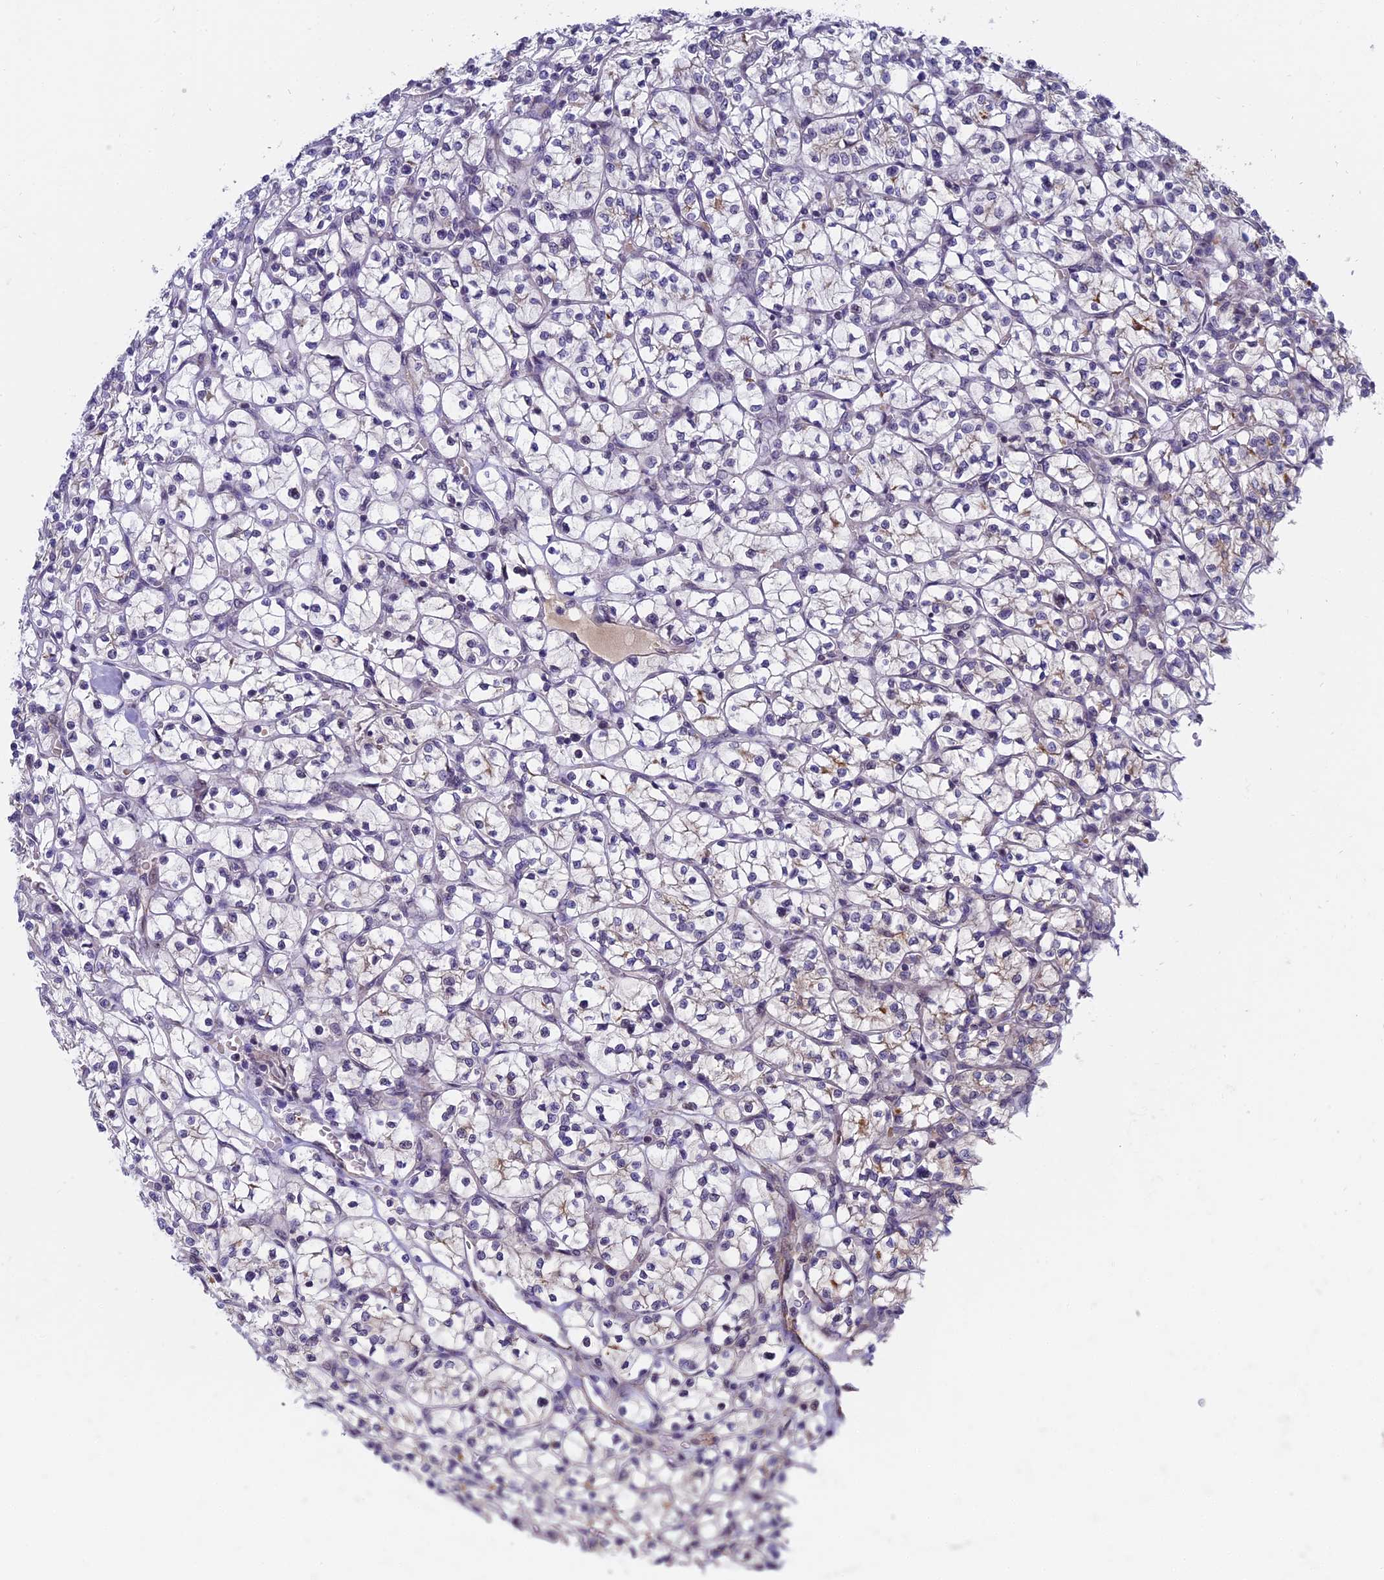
{"staining": {"intensity": "weak", "quantity": "<25%", "location": "cytoplasmic/membranous"}, "tissue": "renal cancer", "cell_type": "Tumor cells", "image_type": "cancer", "snomed": [{"axis": "morphology", "description": "Adenocarcinoma, NOS"}, {"axis": "topography", "description": "Kidney"}], "caption": "IHC image of adenocarcinoma (renal) stained for a protein (brown), which reveals no expression in tumor cells. Brightfield microscopy of IHC stained with DAB (3,3'-diaminobenzidine) (brown) and hematoxylin (blue), captured at high magnification.", "gene": "PYGO1", "patient": {"sex": "female", "age": 64}}